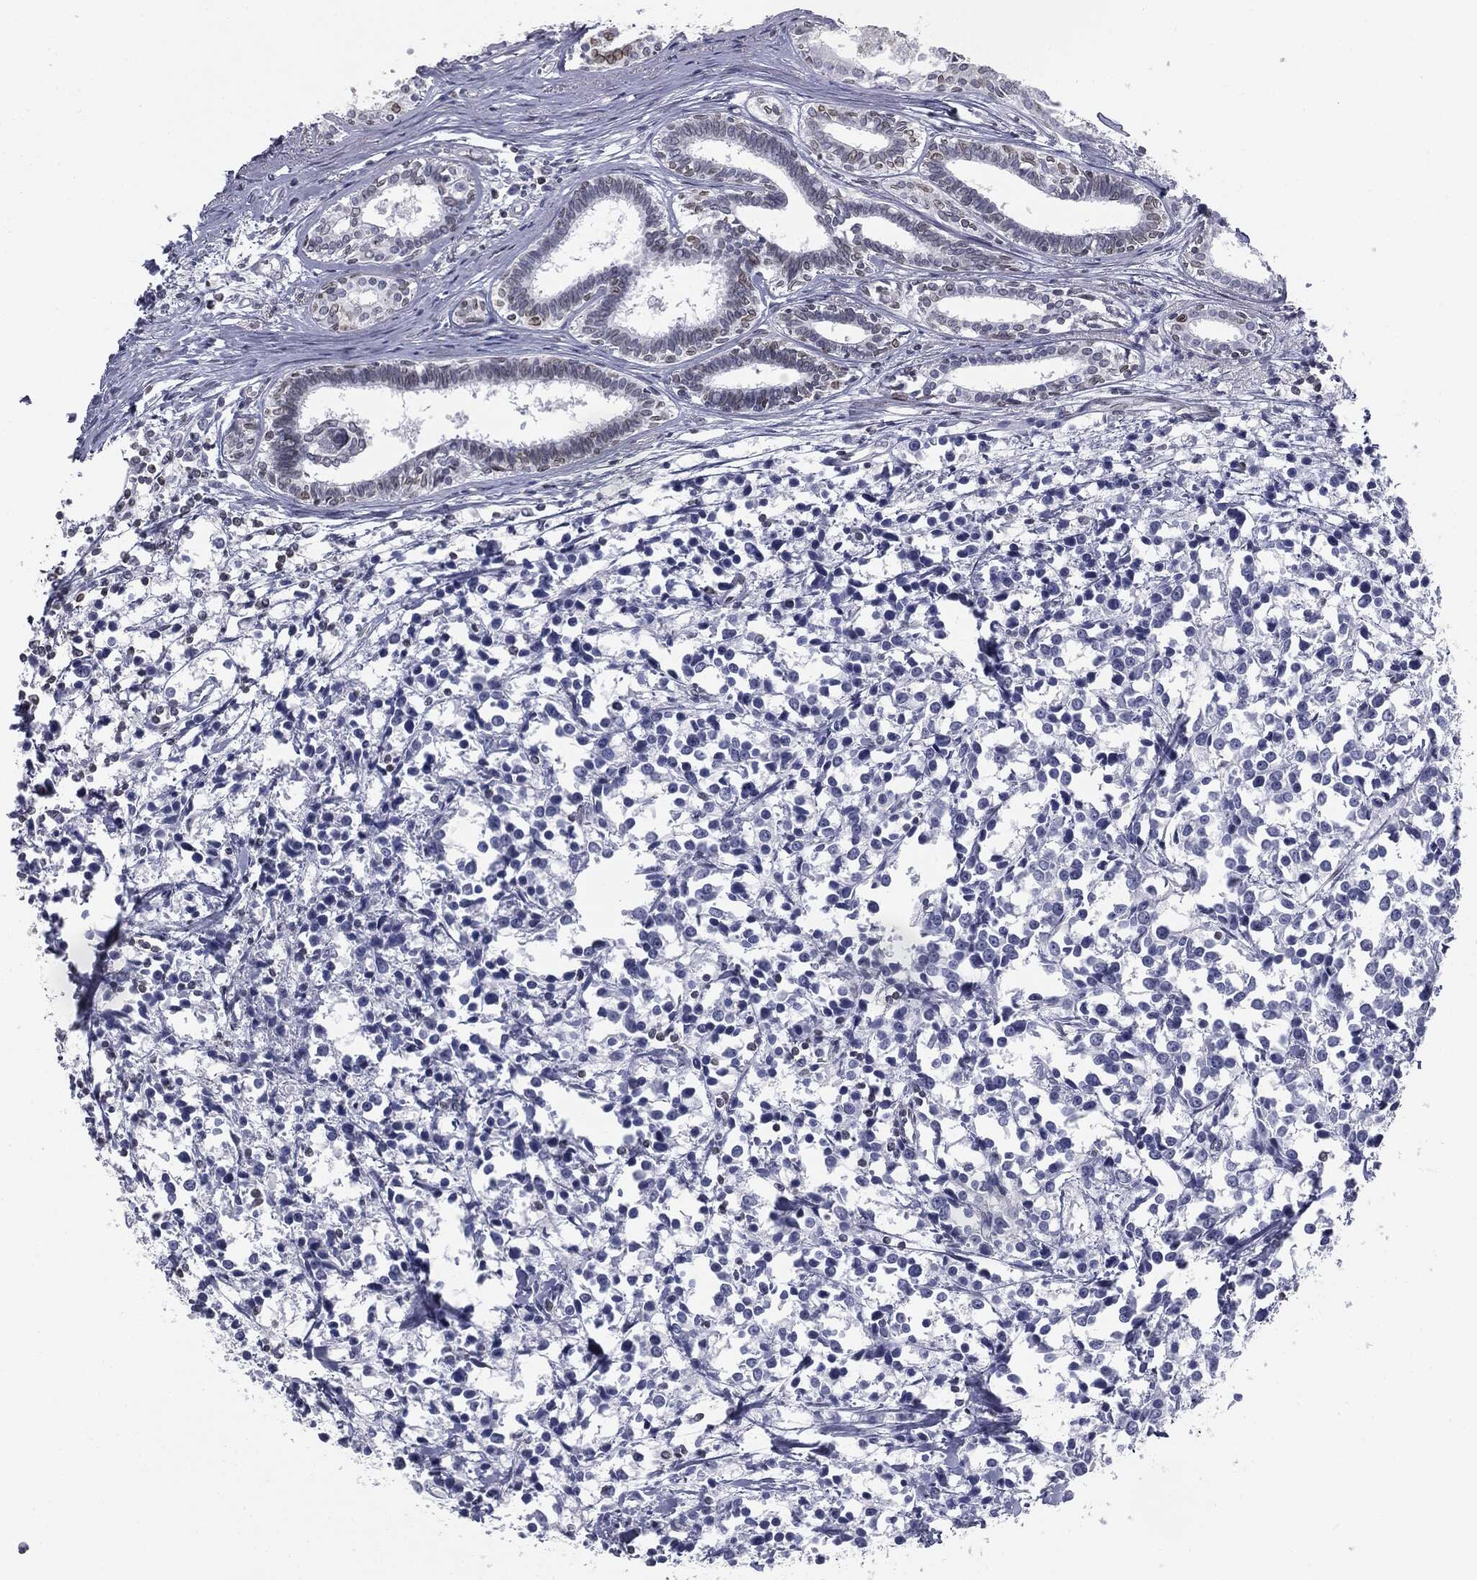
{"staining": {"intensity": "negative", "quantity": "none", "location": "none"}, "tissue": "breast cancer", "cell_type": "Tumor cells", "image_type": "cancer", "snomed": [{"axis": "morphology", "description": "Duct carcinoma"}, {"axis": "topography", "description": "Breast"}], "caption": "A histopathology image of breast cancer stained for a protein shows no brown staining in tumor cells. Nuclei are stained in blue.", "gene": "ALDOB", "patient": {"sex": "female", "age": 80}}